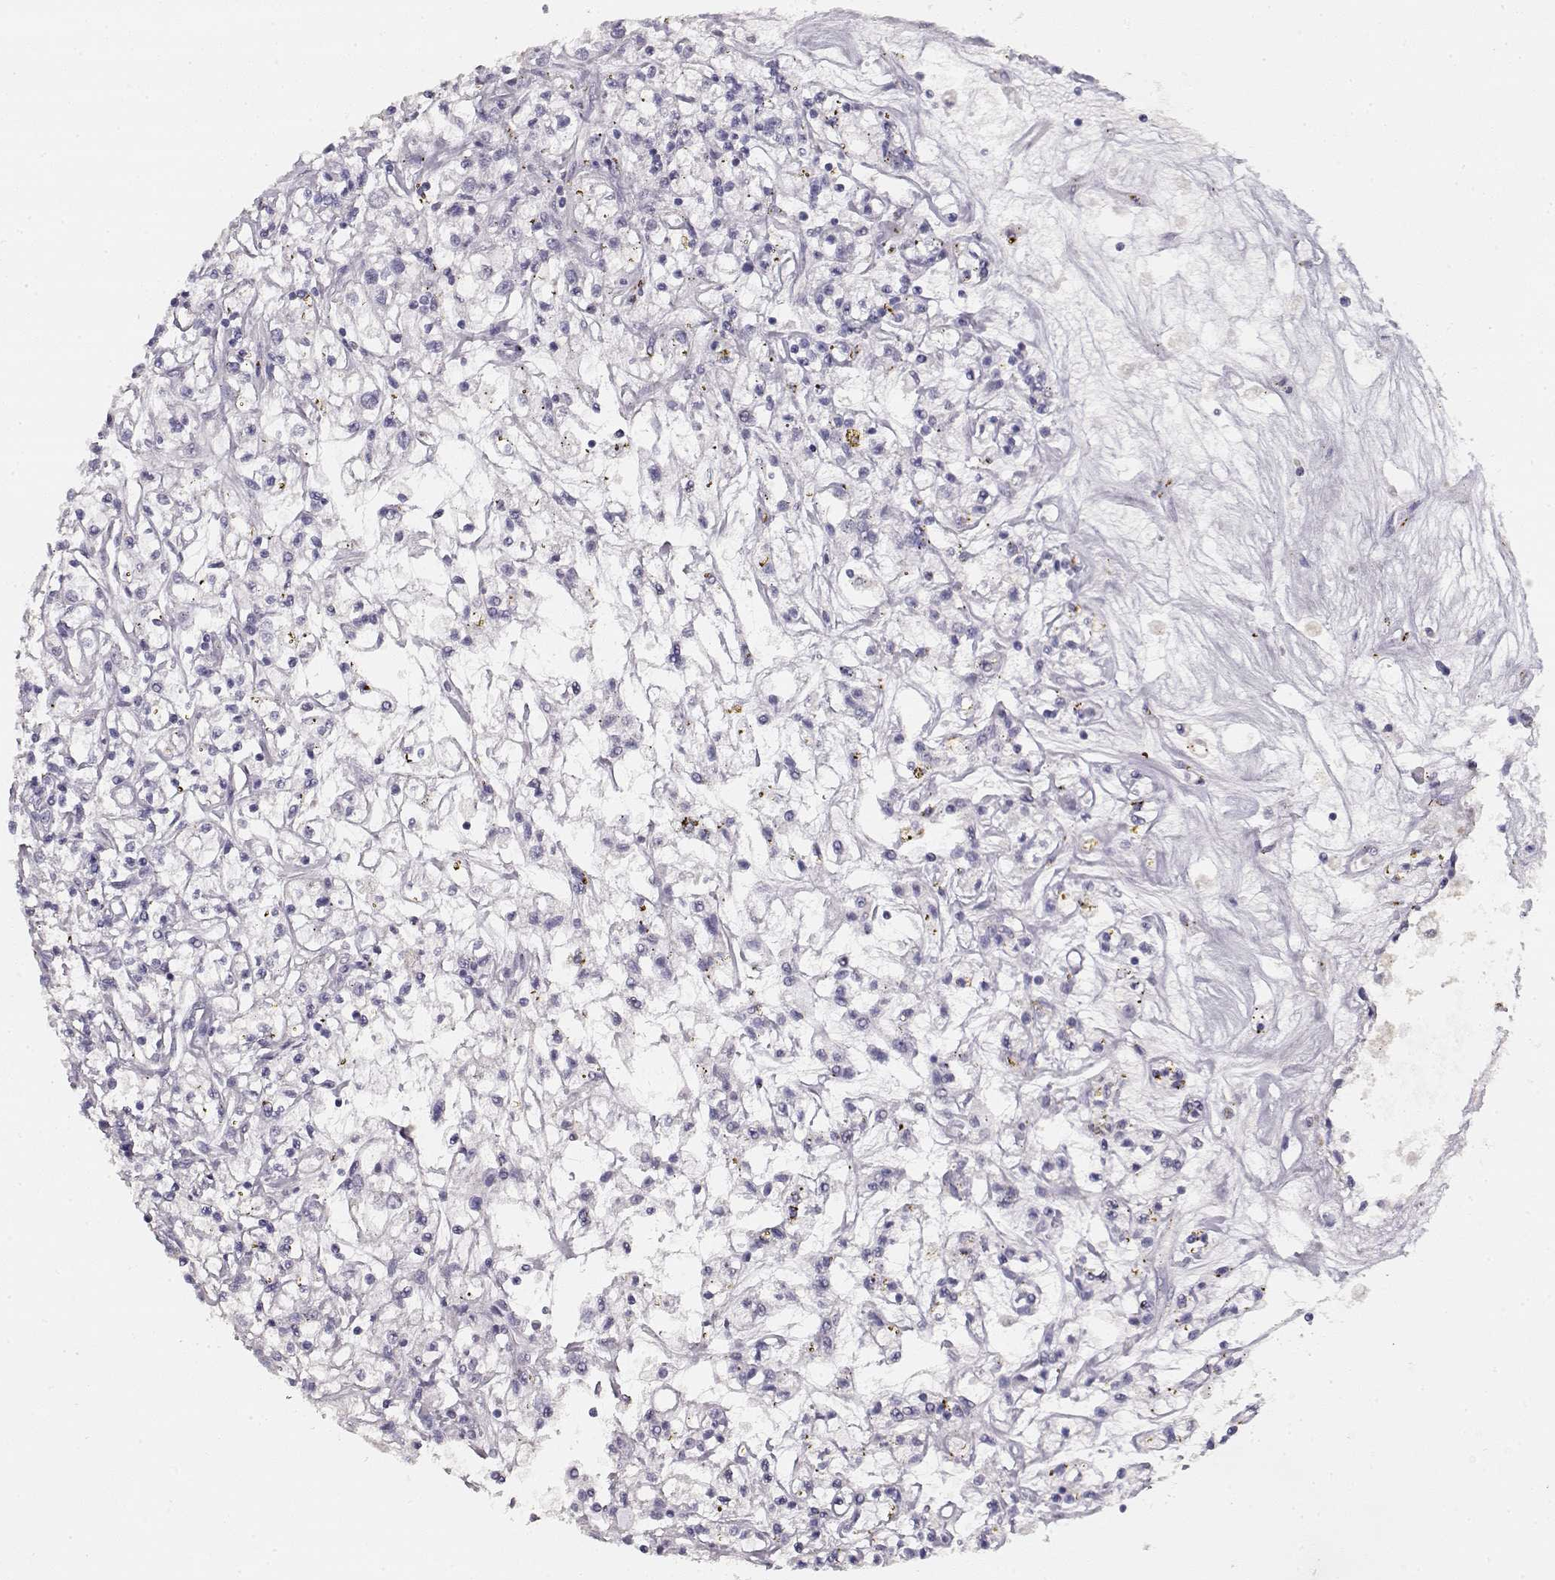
{"staining": {"intensity": "negative", "quantity": "none", "location": "none"}, "tissue": "renal cancer", "cell_type": "Tumor cells", "image_type": "cancer", "snomed": [{"axis": "morphology", "description": "Adenocarcinoma, NOS"}, {"axis": "topography", "description": "Kidney"}], "caption": "Image shows no significant protein expression in tumor cells of renal adenocarcinoma. The staining was performed using DAB (3,3'-diaminobenzidine) to visualize the protein expression in brown, while the nuclei were stained in blue with hematoxylin (Magnification: 20x).", "gene": "TPH2", "patient": {"sex": "female", "age": 59}}